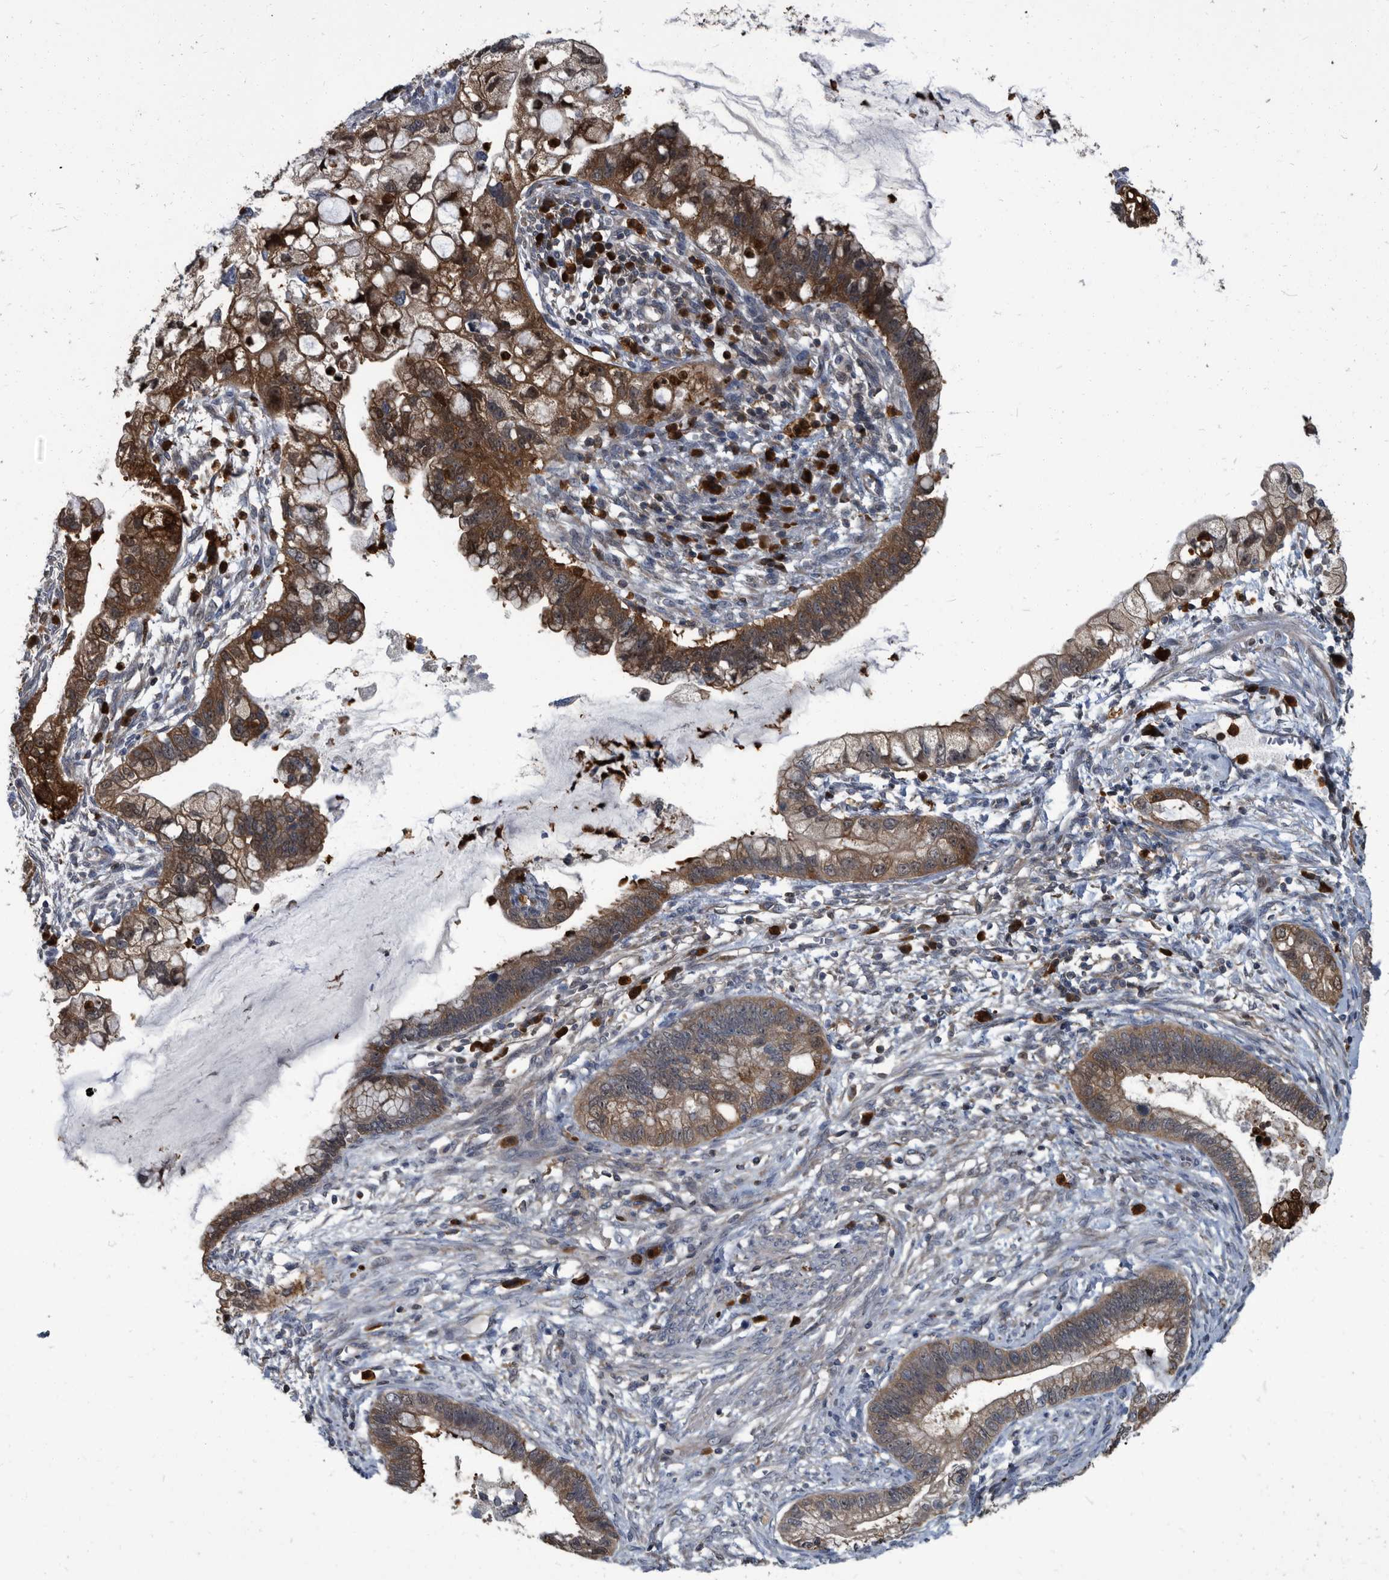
{"staining": {"intensity": "moderate", "quantity": ">75%", "location": "cytoplasmic/membranous"}, "tissue": "cervical cancer", "cell_type": "Tumor cells", "image_type": "cancer", "snomed": [{"axis": "morphology", "description": "Adenocarcinoma, NOS"}, {"axis": "topography", "description": "Cervix"}], "caption": "An immunohistochemistry (IHC) histopathology image of tumor tissue is shown. Protein staining in brown highlights moderate cytoplasmic/membranous positivity in adenocarcinoma (cervical) within tumor cells. (IHC, brightfield microscopy, high magnification).", "gene": "CDV3", "patient": {"sex": "female", "age": 44}}